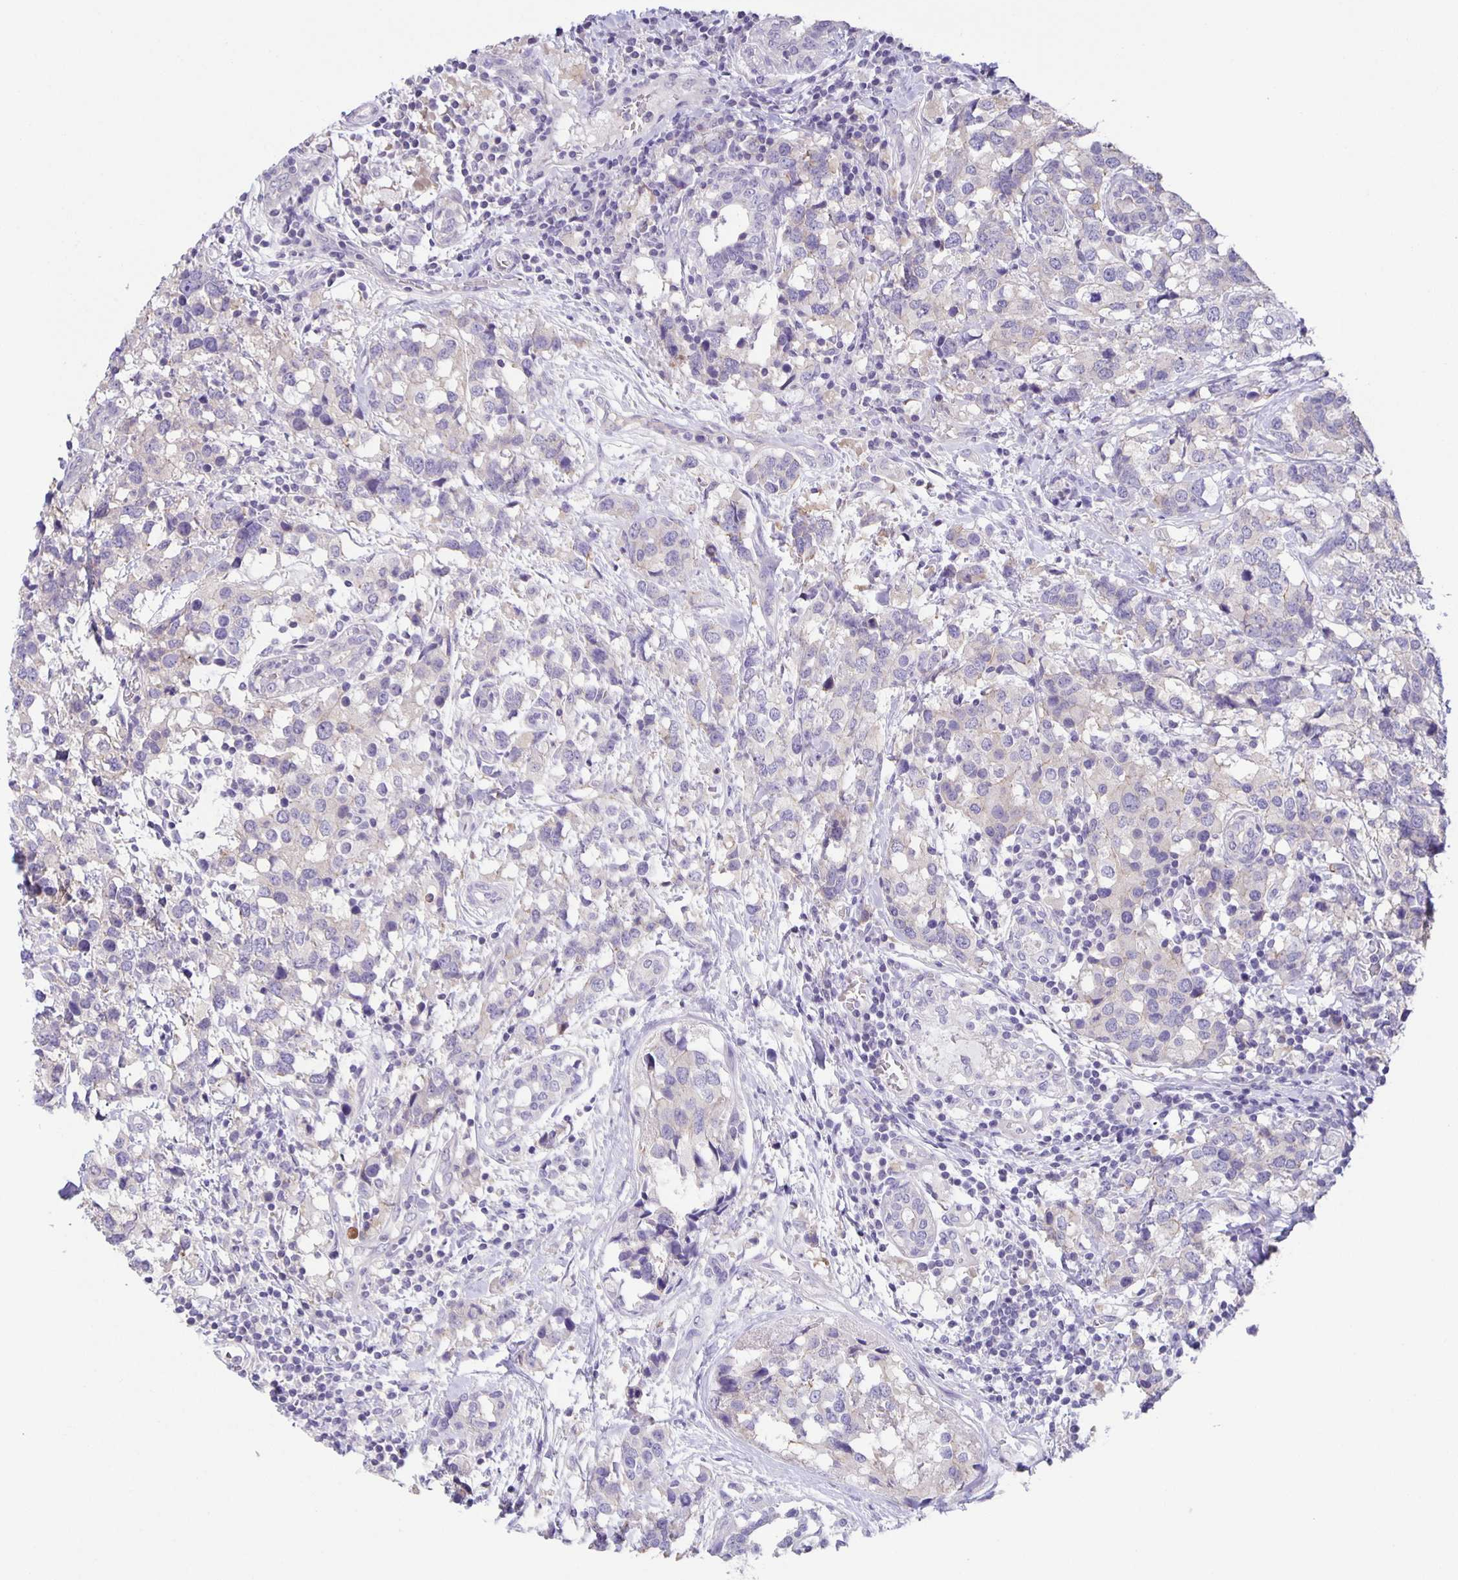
{"staining": {"intensity": "negative", "quantity": "none", "location": "none"}, "tissue": "breast cancer", "cell_type": "Tumor cells", "image_type": "cancer", "snomed": [{"axis": "morphology", "description": "Lobular carcinoma"}, {"axis": "topography", "description": "Breast"}], "caption": "Human breast cancer (lobular carcinoma) stained for a protein using immunohistochemistry displays no positivity in tumor cells.", "gene": "PTPN3", "patient": {"sex": "female", "age": 59}}